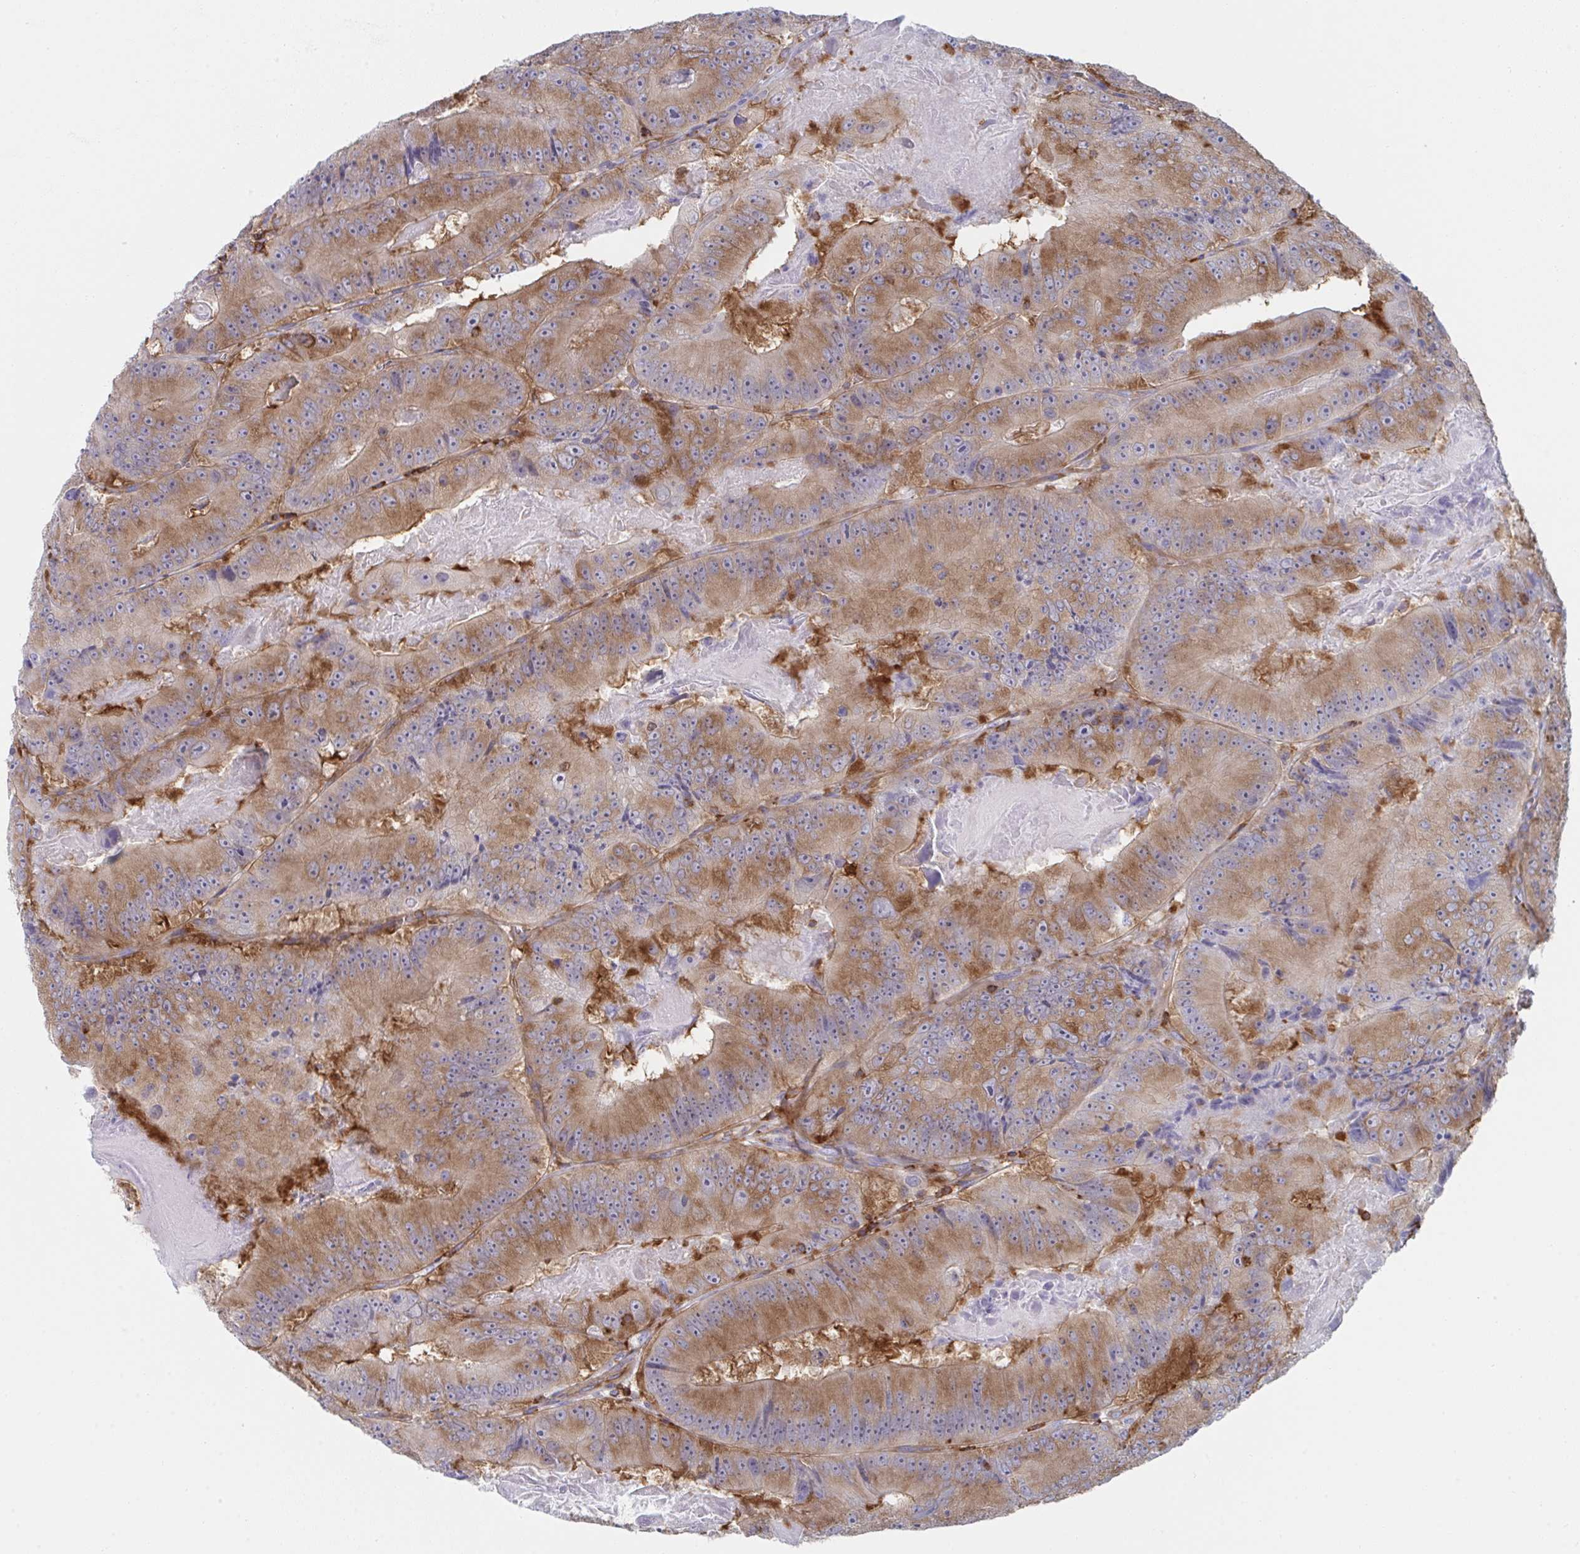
{"staining": {"intensity": "moderate", "quantity": ">75%", "location": "cytoplasmic/membranous"}, "tissue": "colorectal cancer", "cell_type": "Tumor cells", "image_type": "cancer", "snomed": [{"axis": "morphology", "description": "Adenocarcinoma, NOS"}, {"axis": "topography", "description": "Colon"}], "caption": "This image shows immunohistochemistry (IHC) staining of colorectal adenocarcinoma, with medium moderate cytoplasmic/membranous positivity in about >75% of tumor cells.", "gene": "WNK1", "patient": {"sex": "female", "age": 86}}